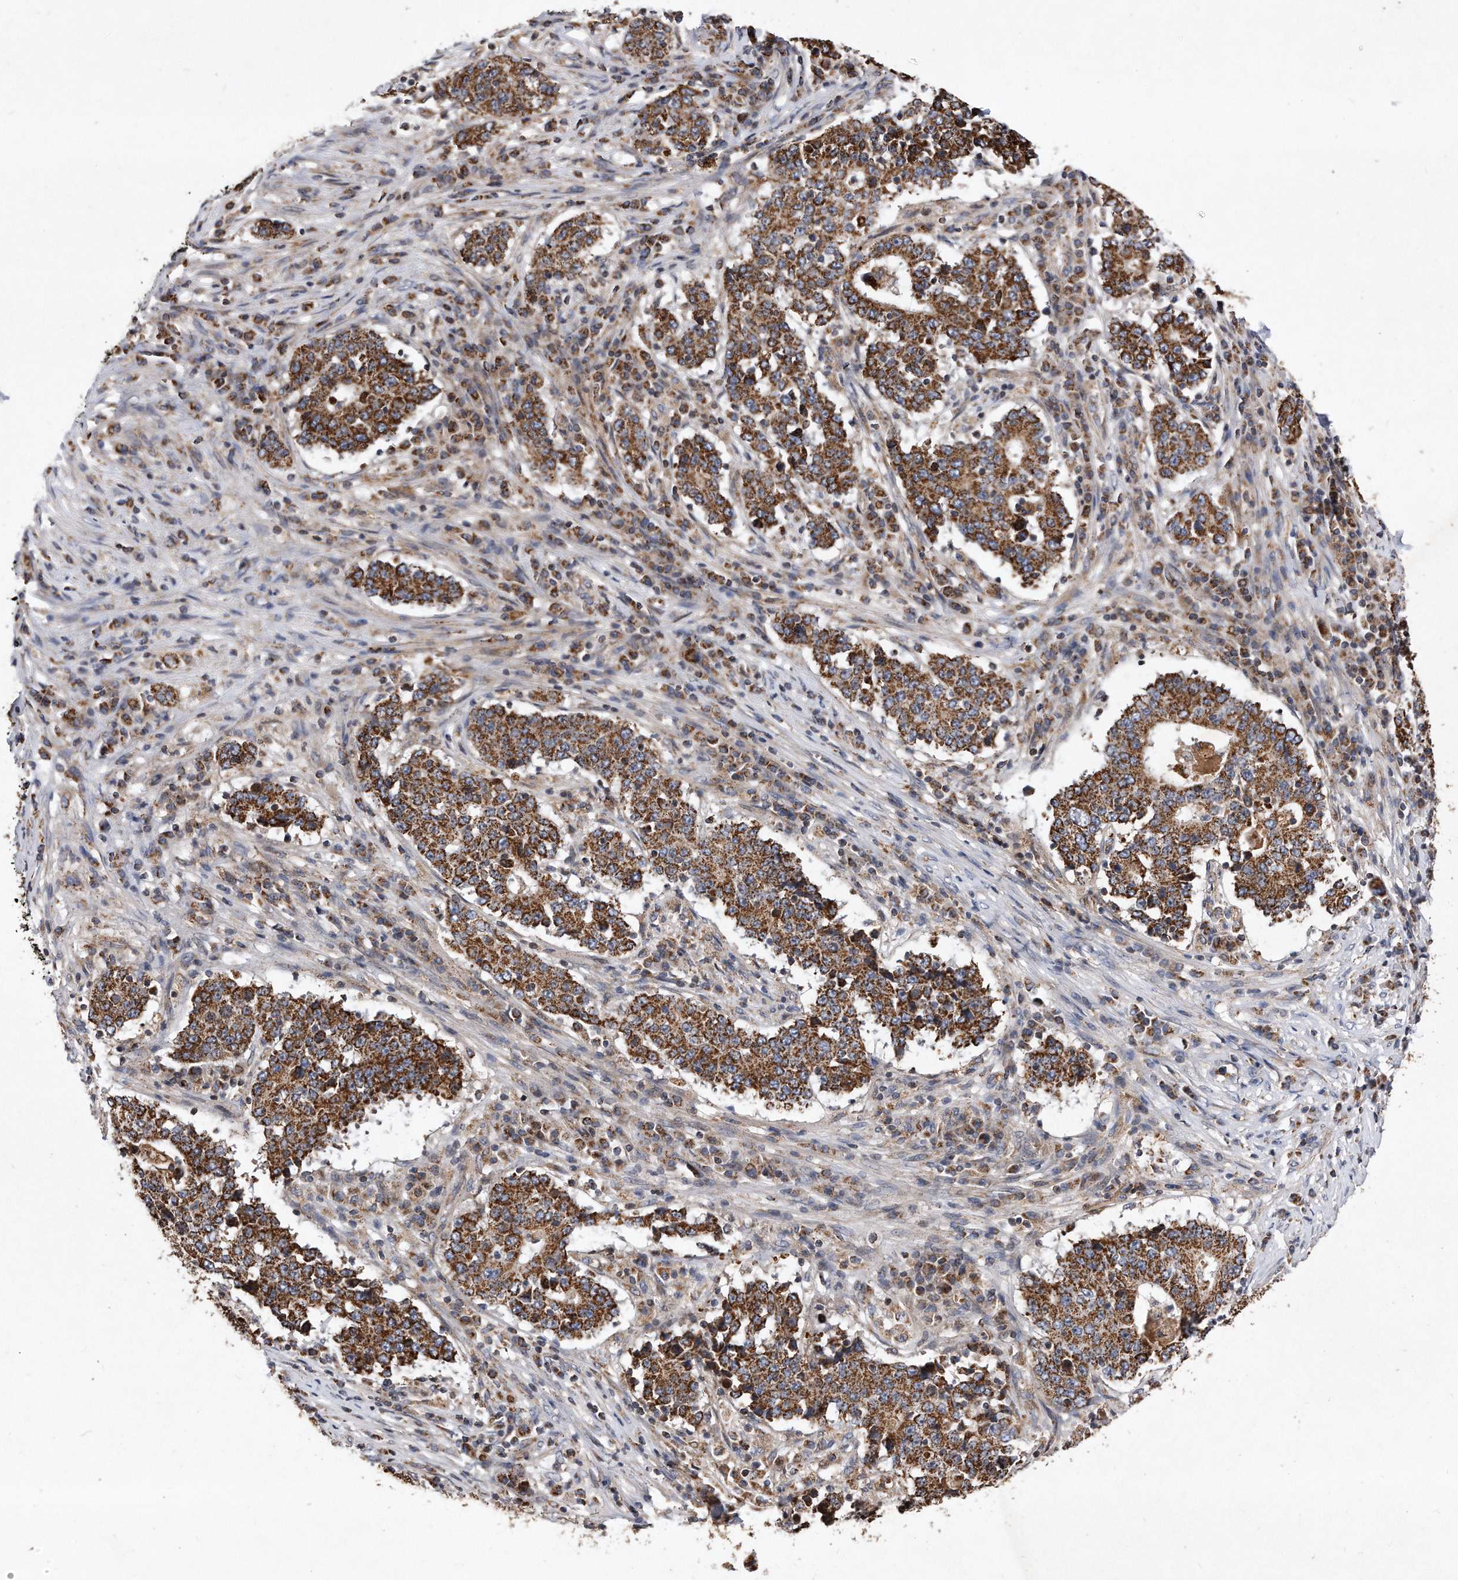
{"staining": {"intensity": "strong", "quantity": ">75%", "location": "cytoplasmic/membranous"}, "tissue": "stomach cancer", "cell_type": "Tumor cells", "image_type": "cancer", "snomed": [{"axis": "morphology", "description": "Adenocarcinoma, NOS"}, {"axis": "topography", "description": "Stomach"}], "caption": "Tumor cells show strong cytoplasmic/membranous expression in about >75% of cells in stomach cancer (adenocarcinoma).", "gene": "PPP5C", "patient": {"sex": "male", "age": 59}}